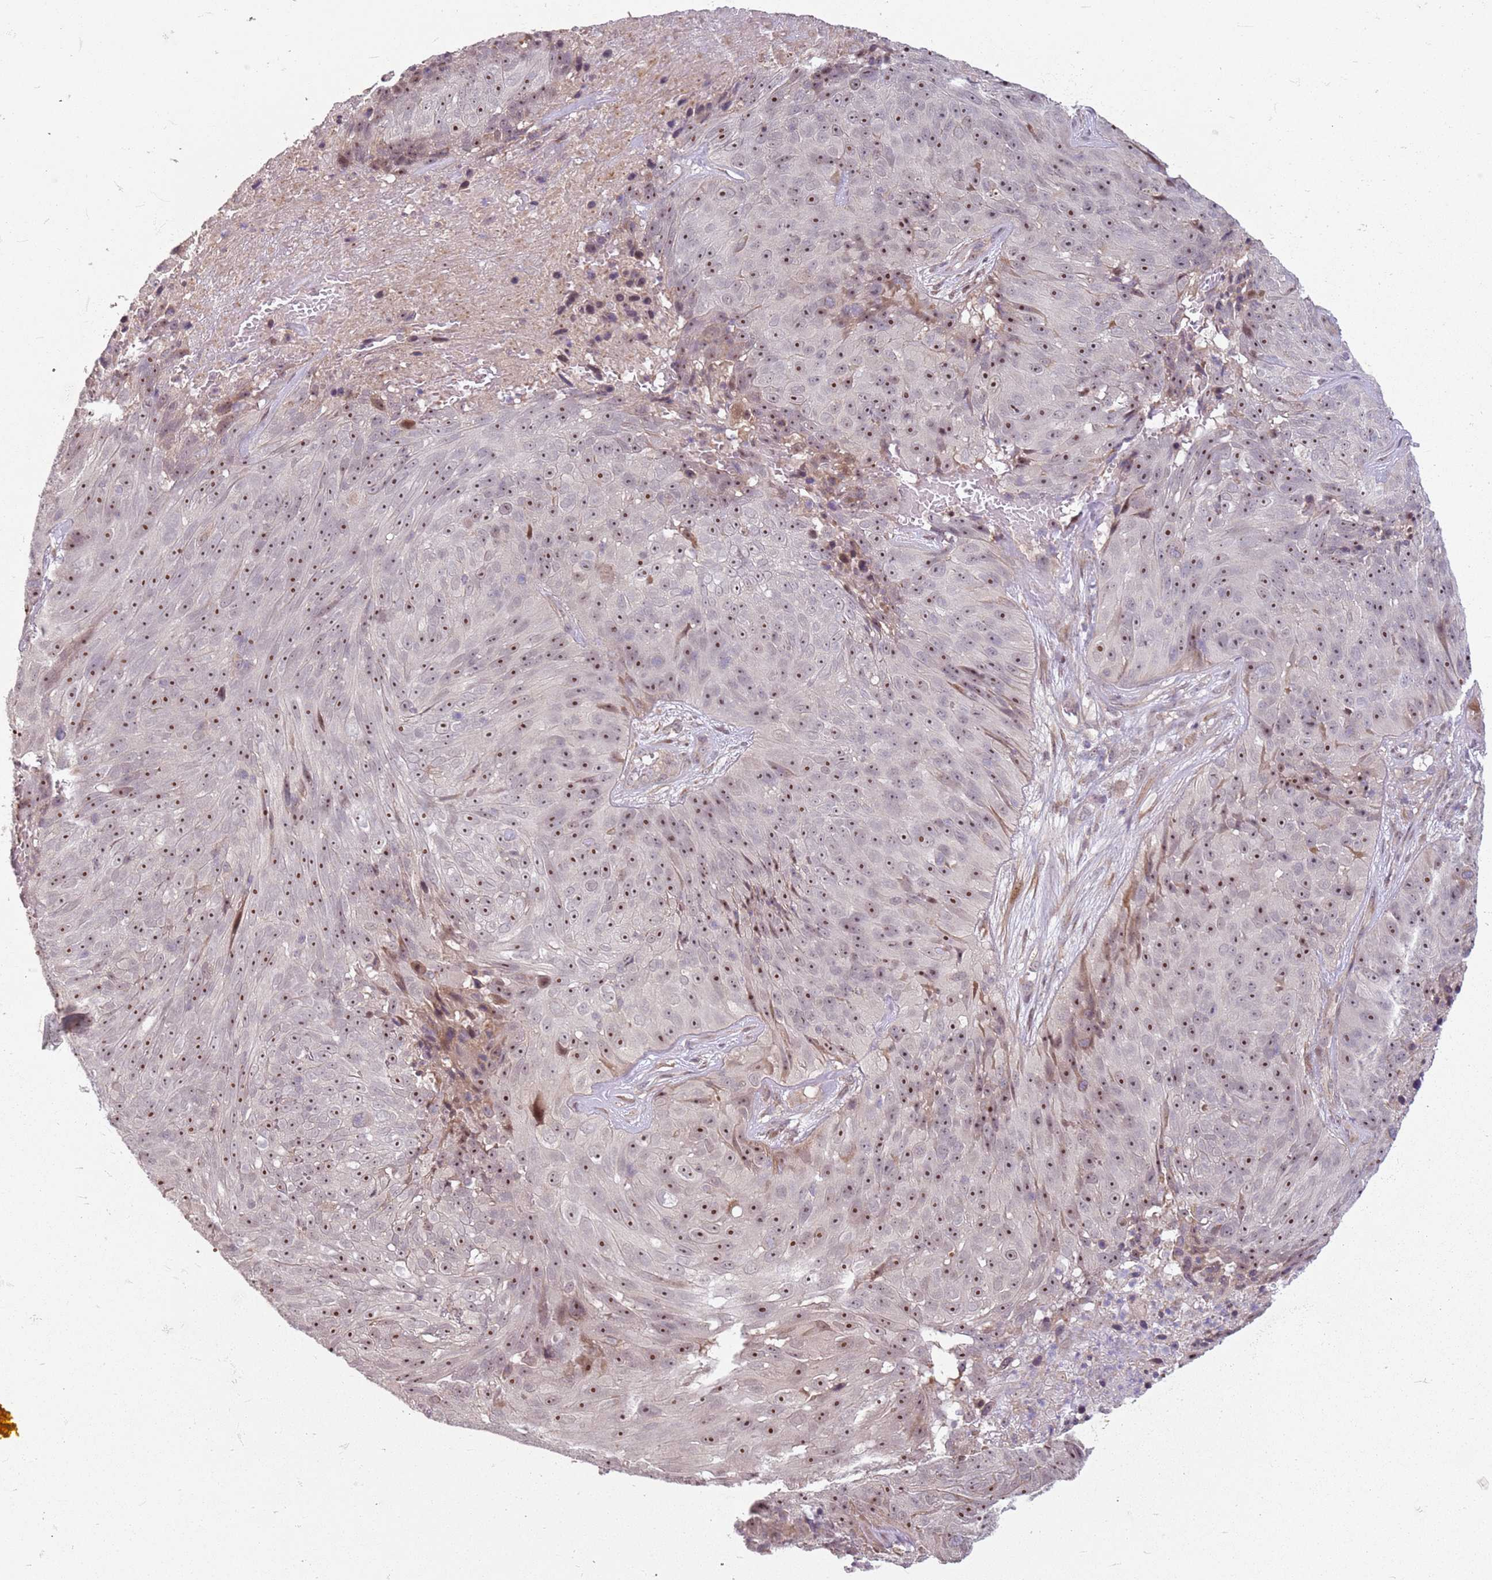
{"staining": {"intensity": "moderate", "quantity": ">75%", "location": "nuclear"}, "tissue": "skin cancer", "cell_type": "Tumor cells", "image_type": "cancer", "snomed": [{"axis": "morphology", "description": "Squamous cell carcinoma, NOS"}, {"axis": "topography", "description": "Skin"}], "caption": "Immunohistochemical staining of skin cancer (squamous cell carcinoma) demonstrates moderate nuclear protein positivity in about >75% of tumor cells.", "gene": "CHURC1", "patient": {"sex": "female", "age": 87}}